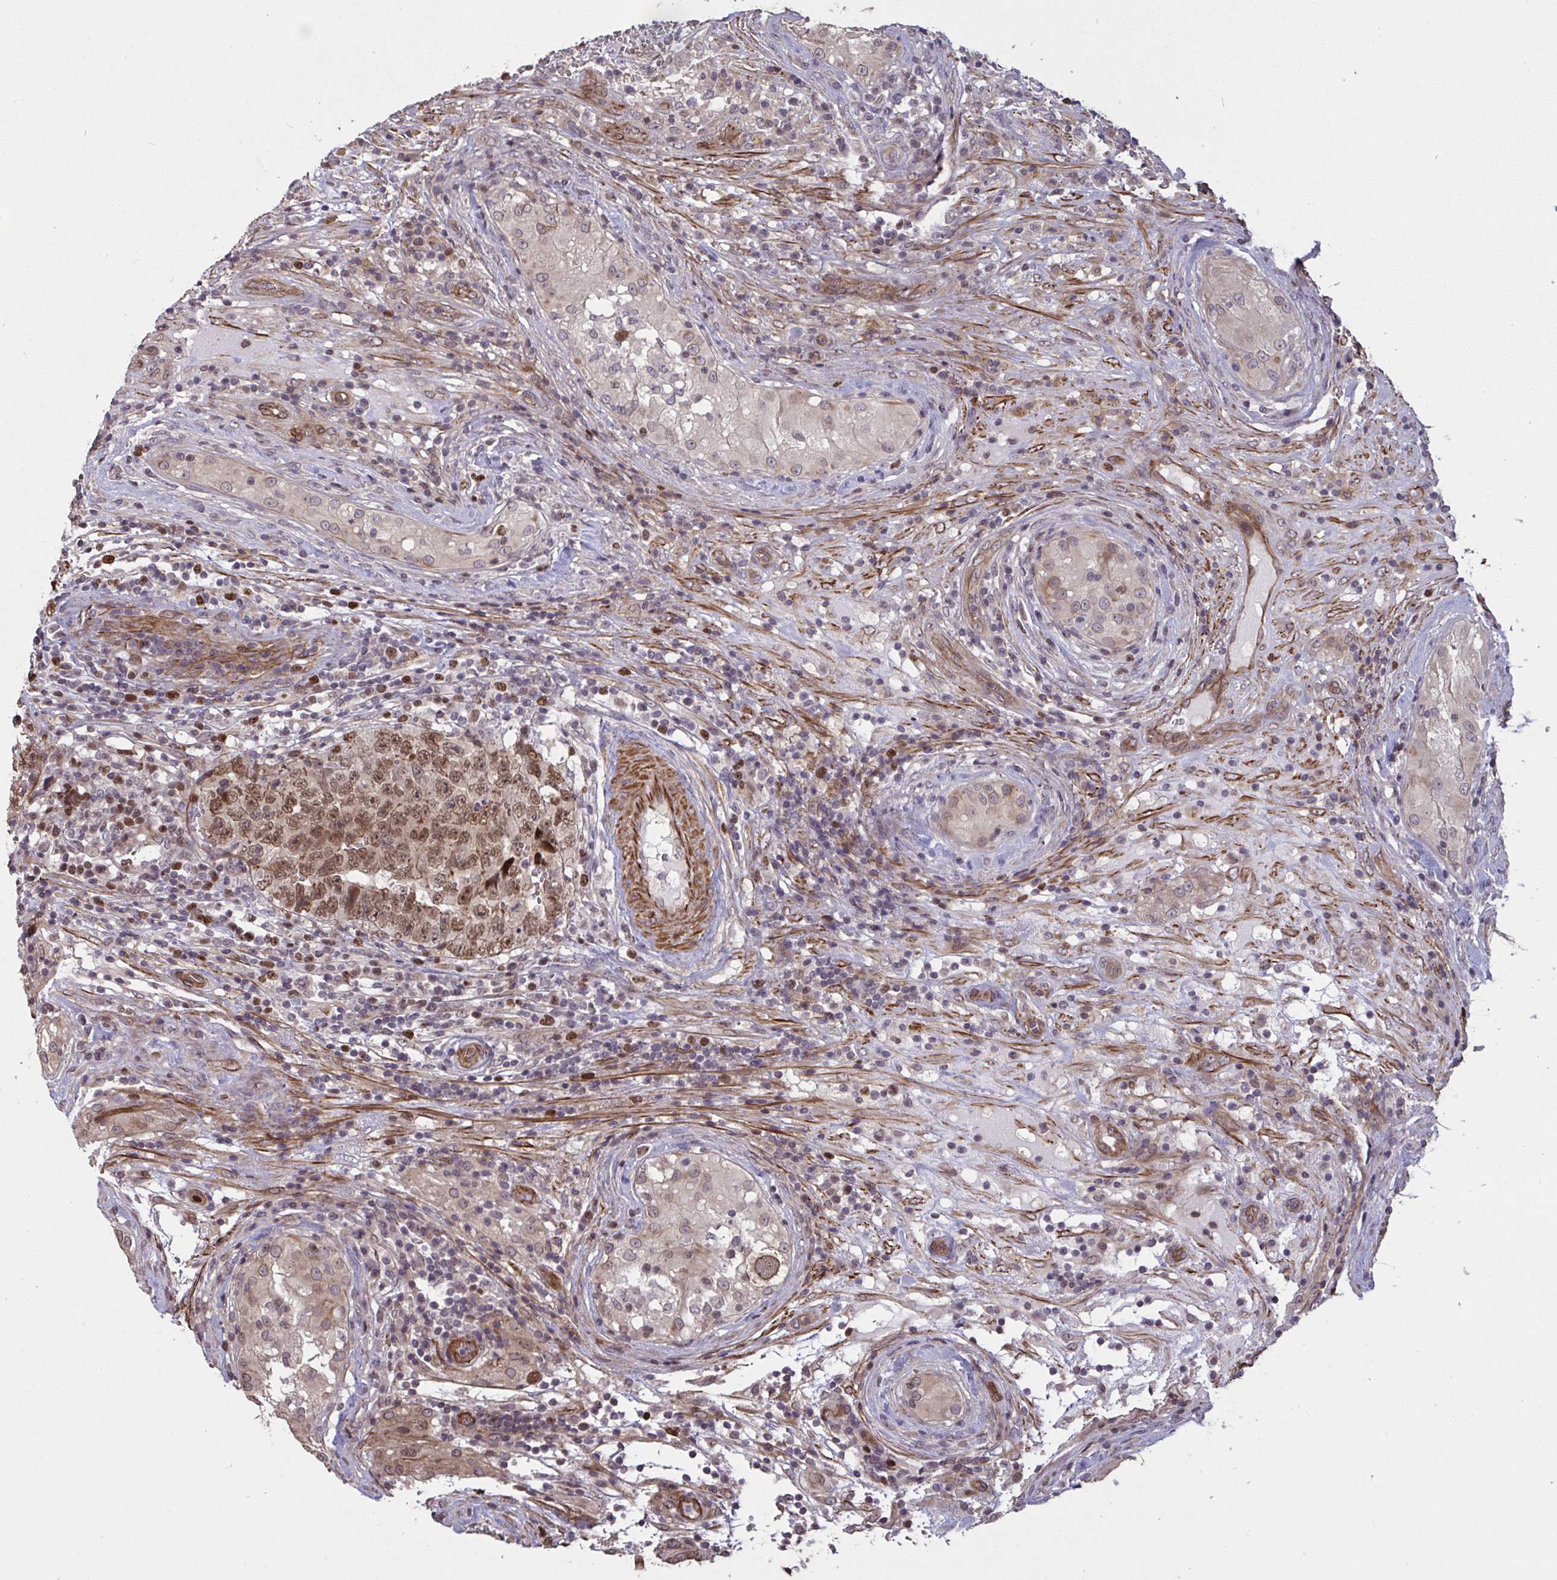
{"staining": {"intensity": "moderate", "quantity": ">75%", "location": "nuclear"}, "tissue": "testis cancer", "cell_type": "Tumor cells", "image_type": "cancer", "snomed": [{"axis": "morphology", "description": "Seminoma, NOS"}, {"axis": "morphology", "description": "Teratoma, malignant, NOS"}, {"axis": "topography", "description": "Testis"}], "caption": "The photomicrograph displays staining of testis cancer (malignant teratoma), revealing moderate nuclear protein positivity (brown color) within tumor cells.", "gene": "IPO5", "patient": {"sex": "male", "age": 34}}